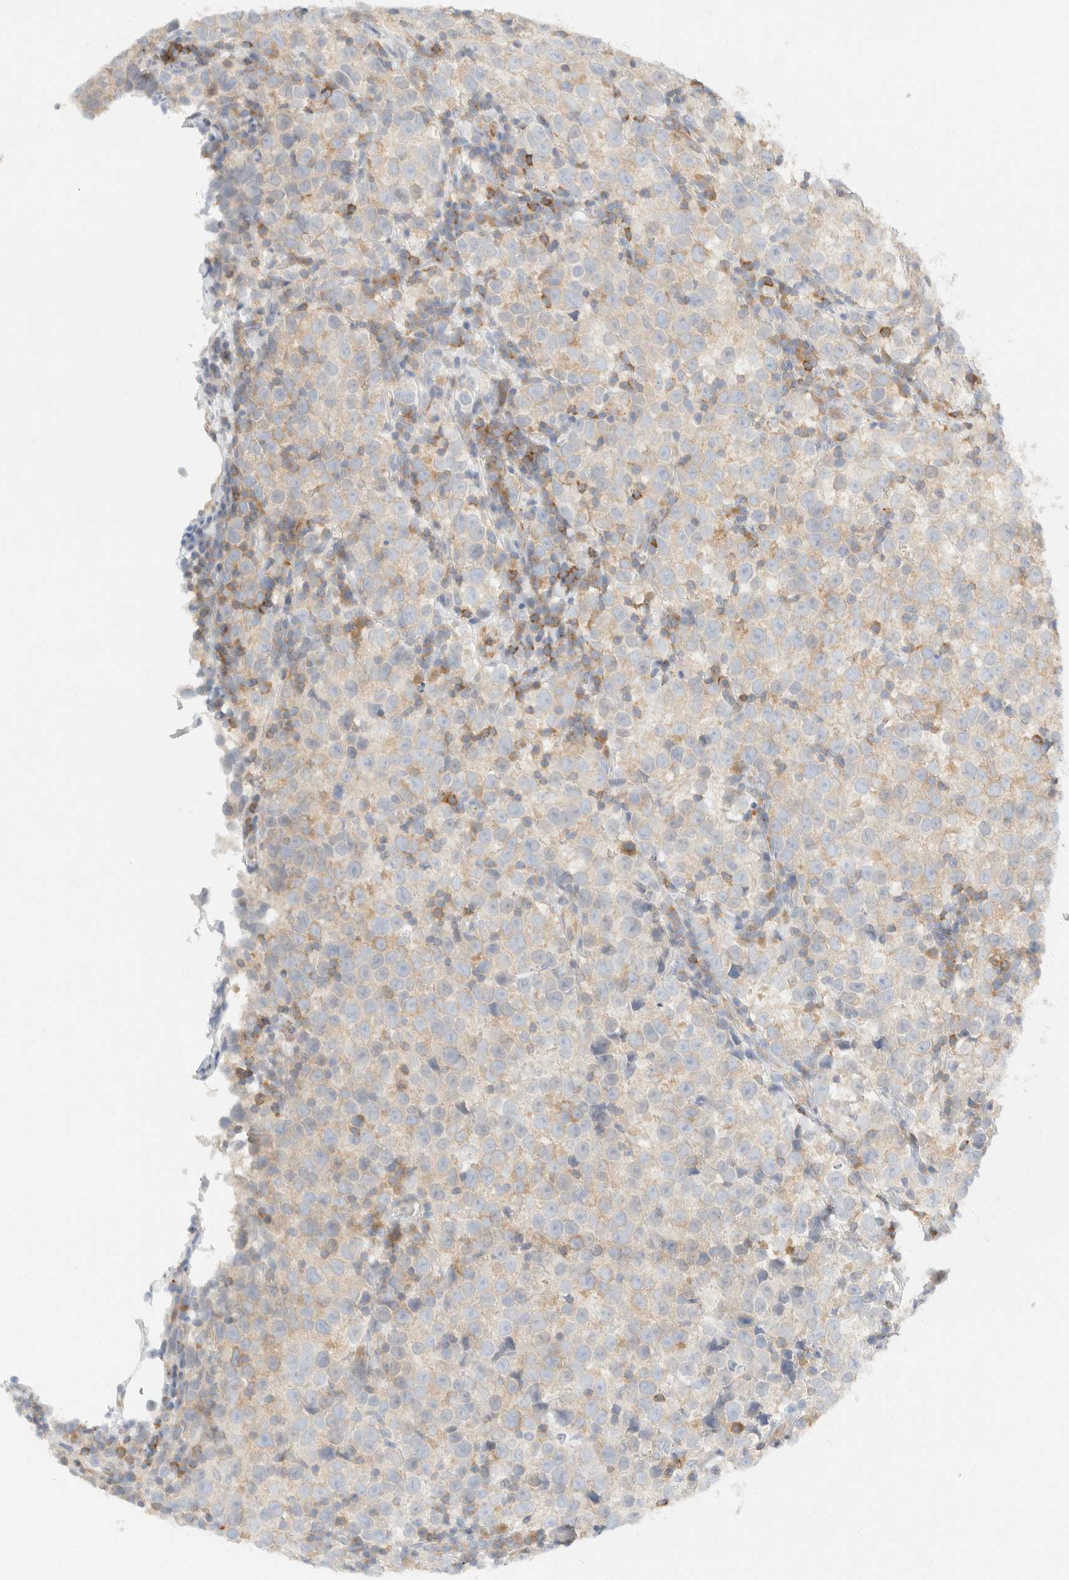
{"staining": {"intensity": "negative", "quantity": "none", "location": "none"}, "tissue": "testis cancer", "cell_type": "Tumor cells", "image_type": "cancer", "snomed": [{"axis": "morphology", "description": "Normal tissue, NOS"}, {"axis": "morphology", "description": "Seminoma, NOS"}, {"axis": "topography", "description": "Testis"}], "caption": "The IHC image has no significant positivity in tumor cells of testis cancer (seminoma) tissue. (DAB (3,3'-diaminobenzidine) immunohistochemistry, high magnification).", "gene": "SH3GLB2", "patient": {"sex": "male", "age": 43}}